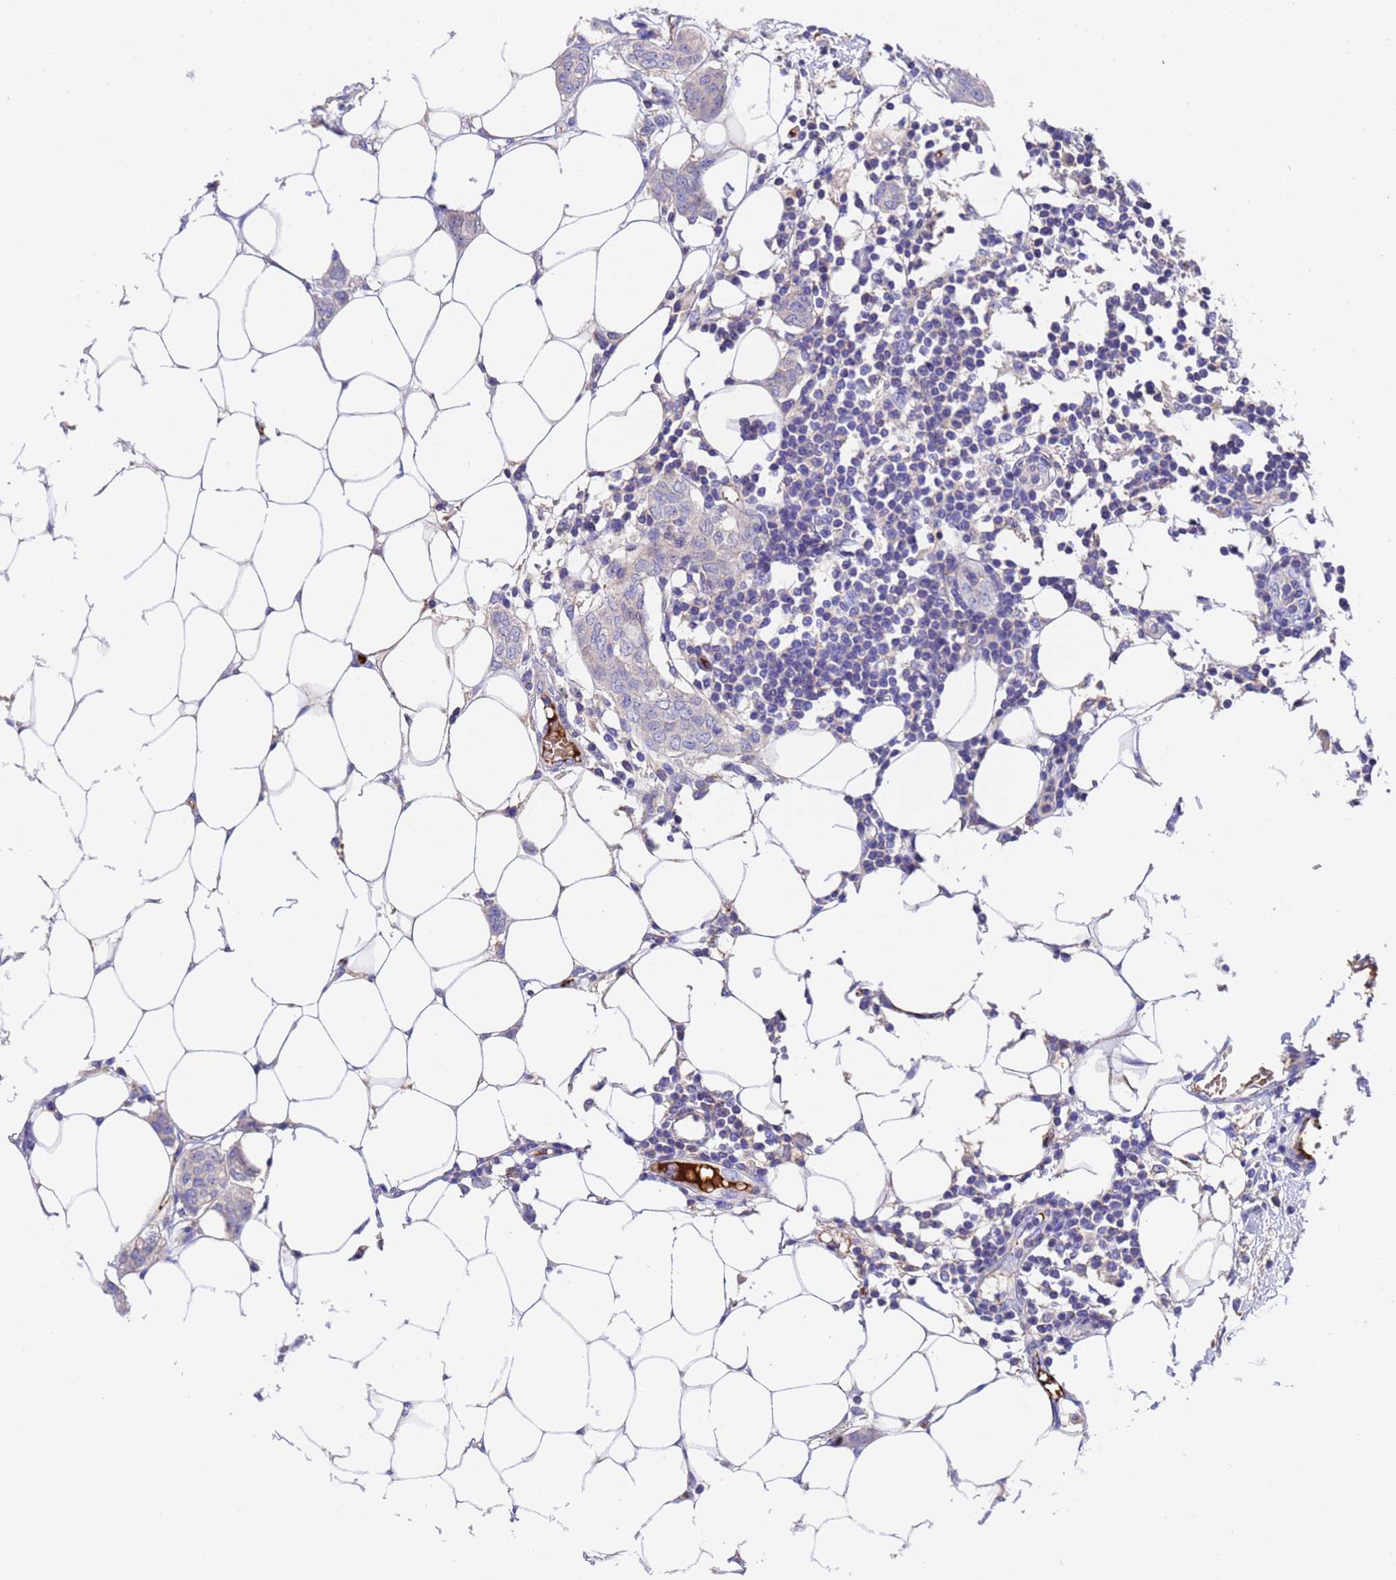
{"staining": {"intensity": "negative", "quantity": "none", "location": "none"}, "tissue": "breast cancer", "cell_type": "Tumor cells", "image_type": "cancer", "snomed": [{"axis": "morphology", "description": "Duct carcinoma"}, {"axis": "topography", "description": "Breast"}], "caption": "Immunohistochemistry (IHC) of human breast cancer shows no positivity in tumor cells.", "gene": "ELP6", "patient": {"sex": "female", "age": 72}}